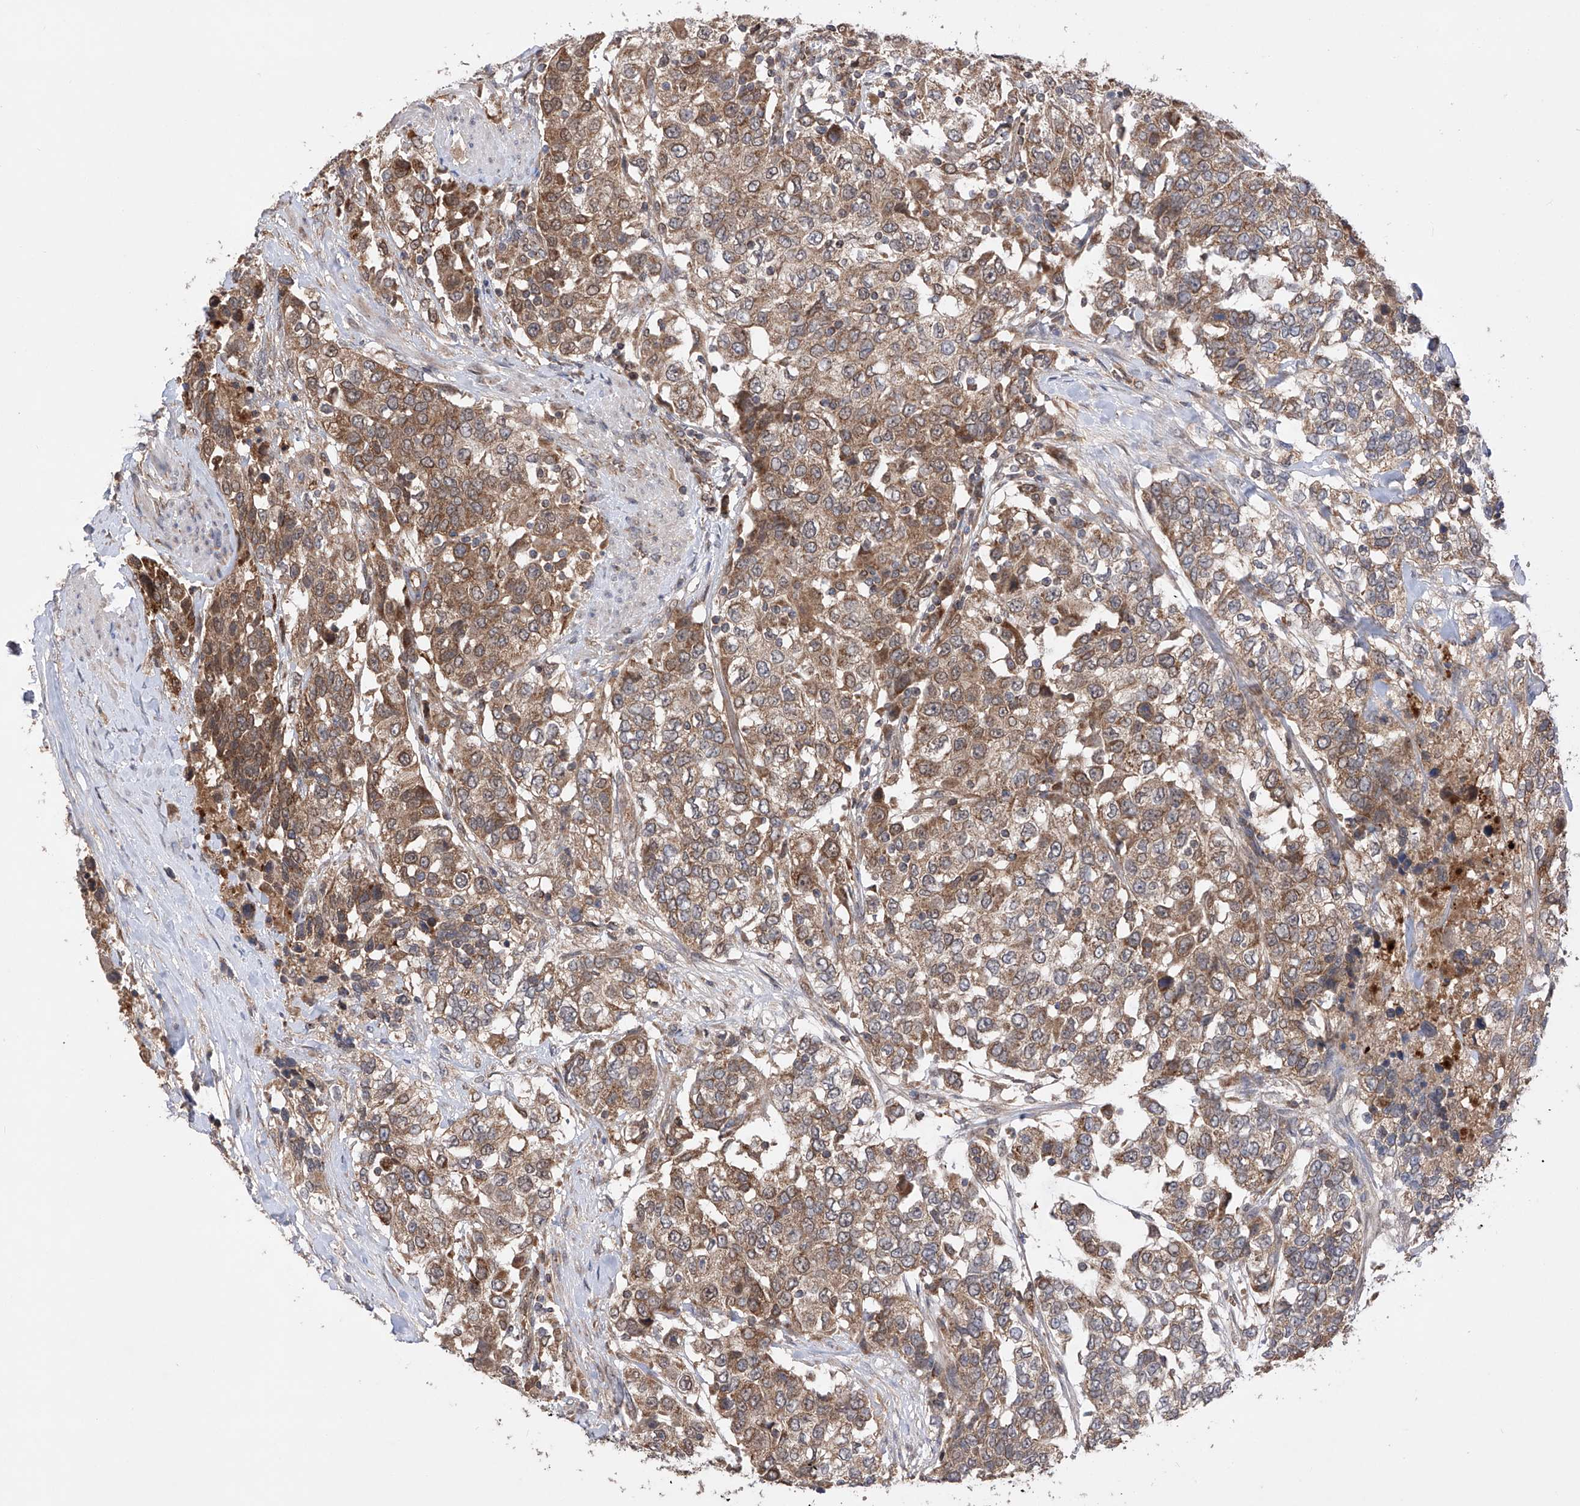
{"staining": {"intensity": "moderate", "quantity": ">75%", "location": "cytoplasmic/membranous"}, "tissue": "urothelial cancer", "cell_type": "Tumor cells", "image_type": "cancer", "snomed": [{"axis": "morphology", "description": "Urothelial carcinoma, High grade"}, {"axis": "topography", "description": "Urinary bladder"}], "caption": "A medium amount of moderate cytoplasmic/membranous positivity is present in approximately >75% of tumor cells in urothelial carcinoma (high-grade) tissue.", "gene": "SDHAF4", "patient": {"sex": "female", "age": 80}}